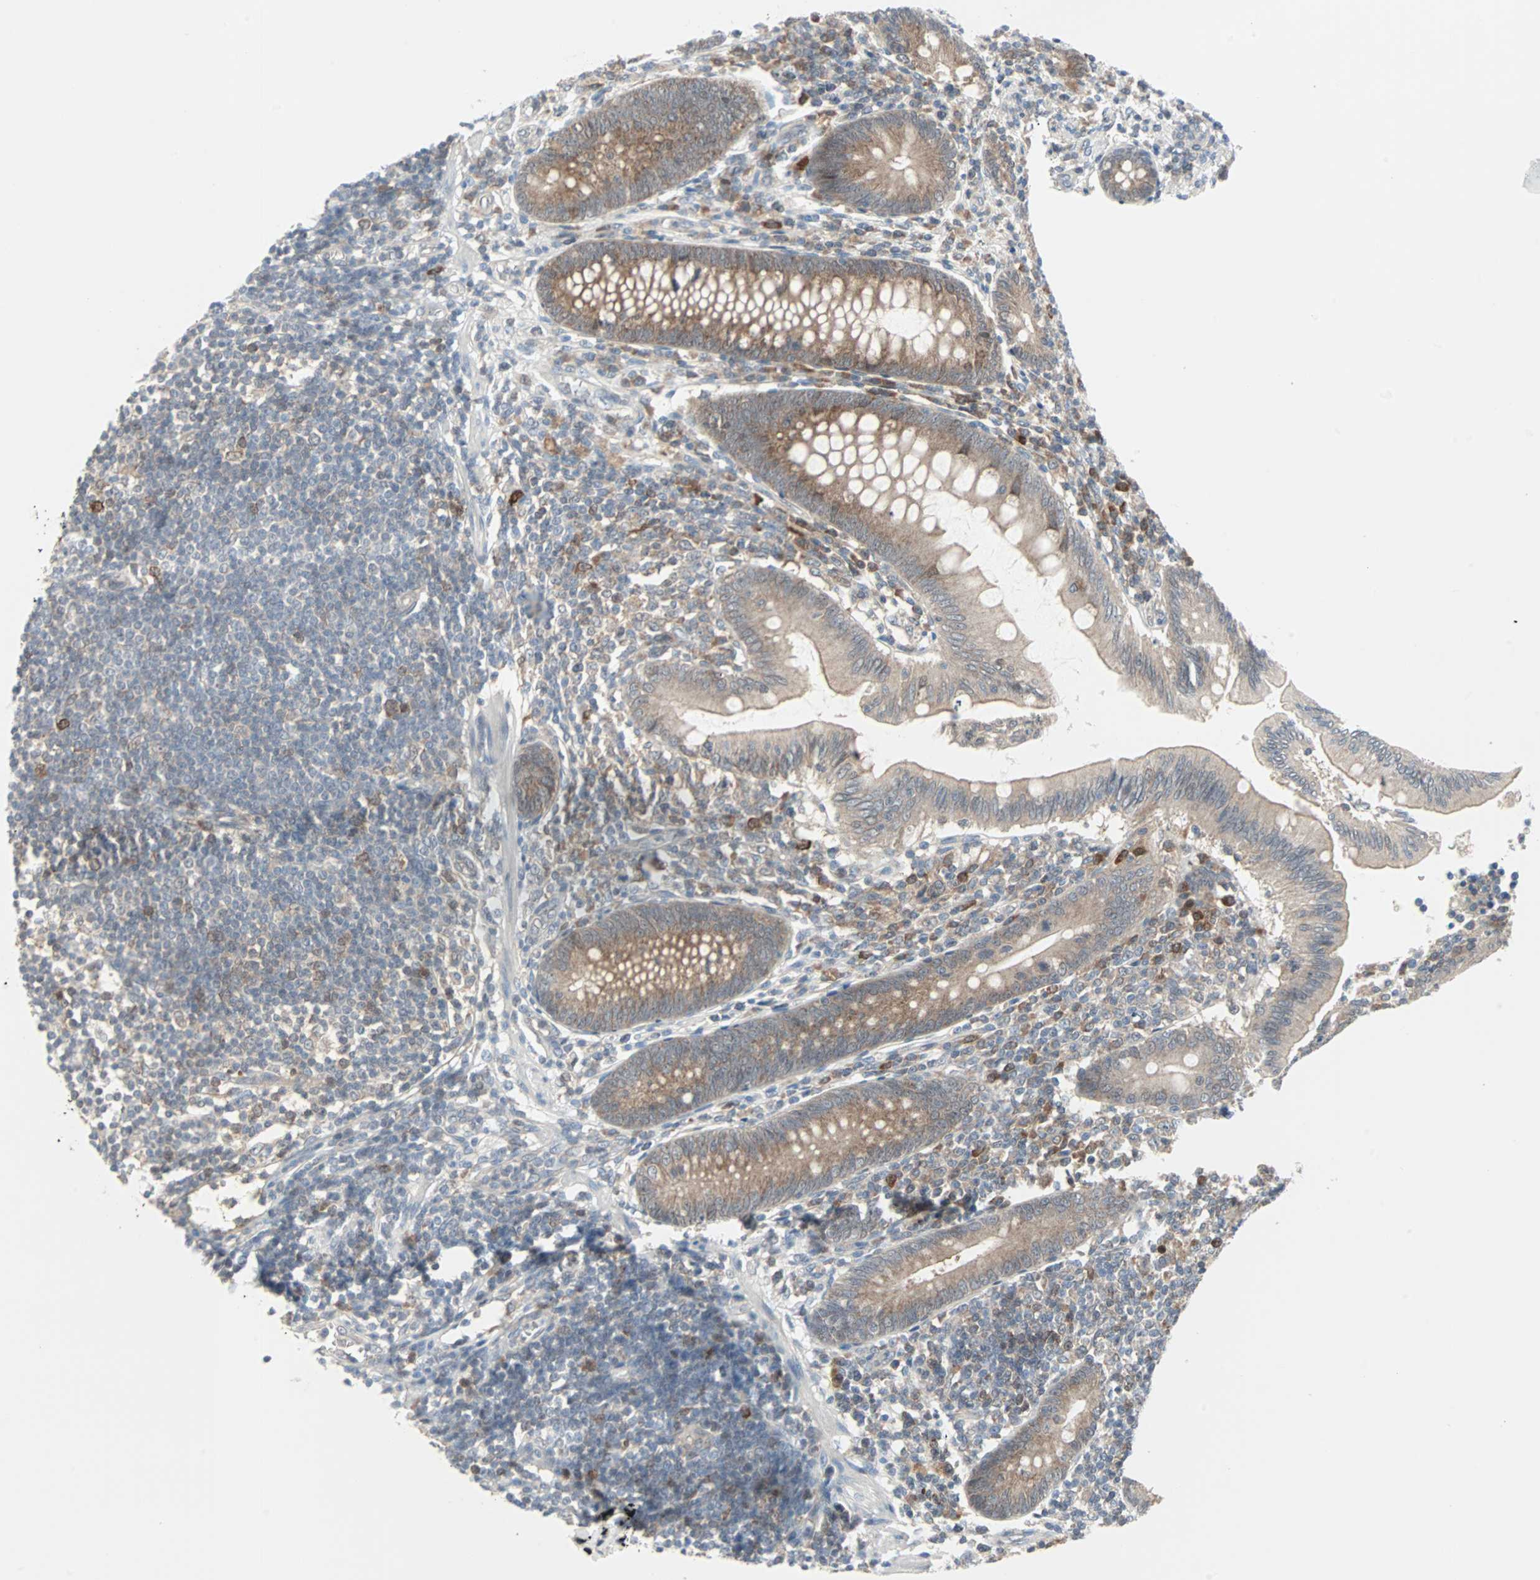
{"staining": {"intensity": "moderate", "quantity": "25%-75%", "location": "cytoplasmic/membranous"}, "tissue": "appendix", "cell_type": "Glandular cells", "image_type": "normal", "snomed": [{"axis": "morphology", "description": "Normal tissue, NOS"}, {"axis": "morphology", "description": "Inflammation, NOS"}, {"axis": "topography", "description": "Appendix"}], "caption": "The photomicrograph exhibits immunohistochemical staining of benign appendix. There is moderate cytoplasmic/membranous positivity is appreciated in about 25%-75% of glandular cells.", "gene": "CASP3", "patient": {"sex": "male", "age": 46}}